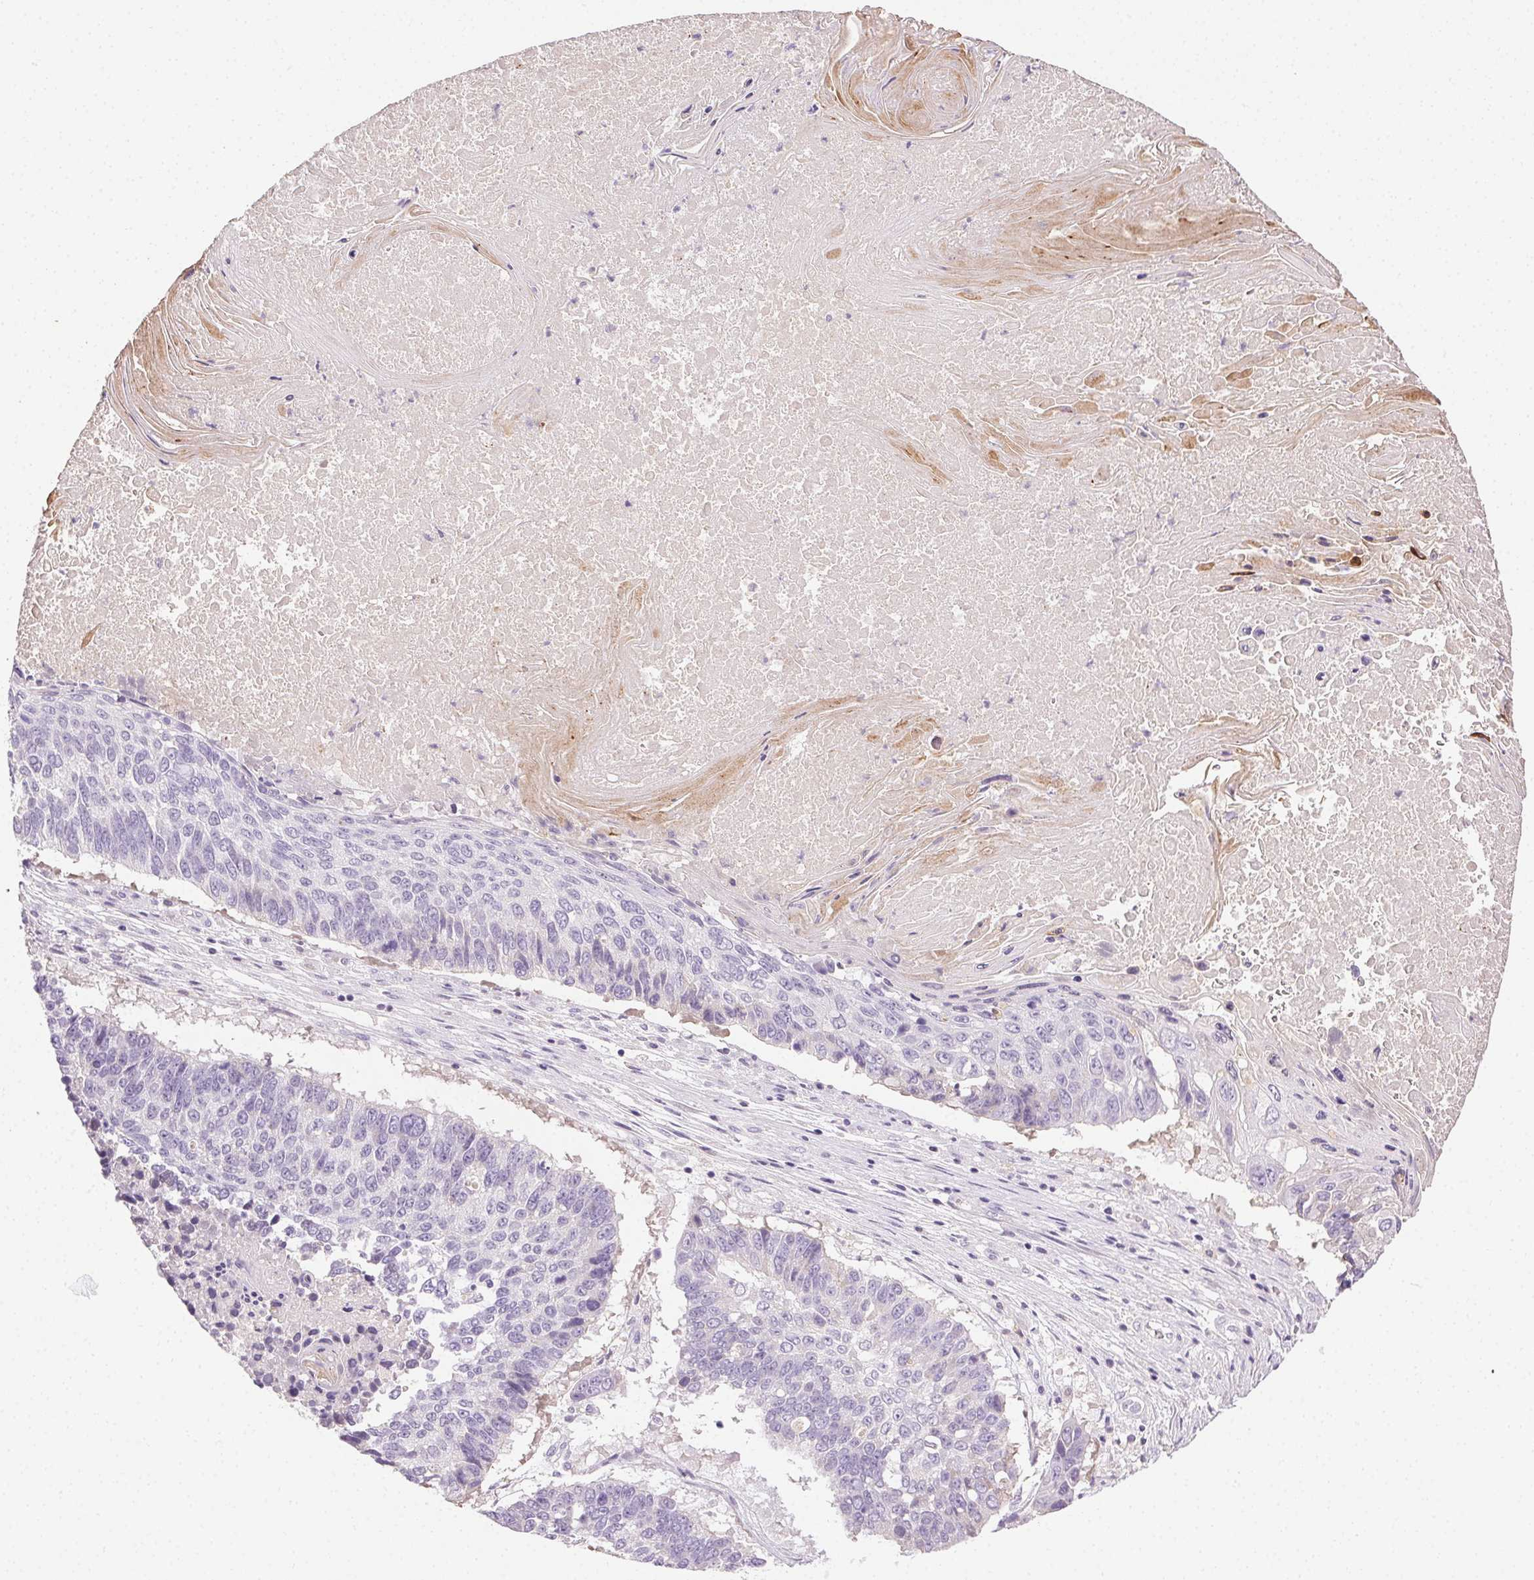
{"staining": {"intensity": "negative", "quantity": "none", "location": "none"}, "tissue": "lung cancer", "cell_type": "Tumor cells", "image_type": "cancer", "snomed": [{"axis": "morphology", "description": "Squamous cell carcinoma, NOS"}, {"axis": "topography", "description": "Lung"}], "caption": "An immunohistochemistry image of lung squamous cell carcinoma is shown. There is no staining in tumor cells of lung squamous cell carcinoma.", "gene": "BPIFB2", "patient": {"sex": "male", "age": 73}}